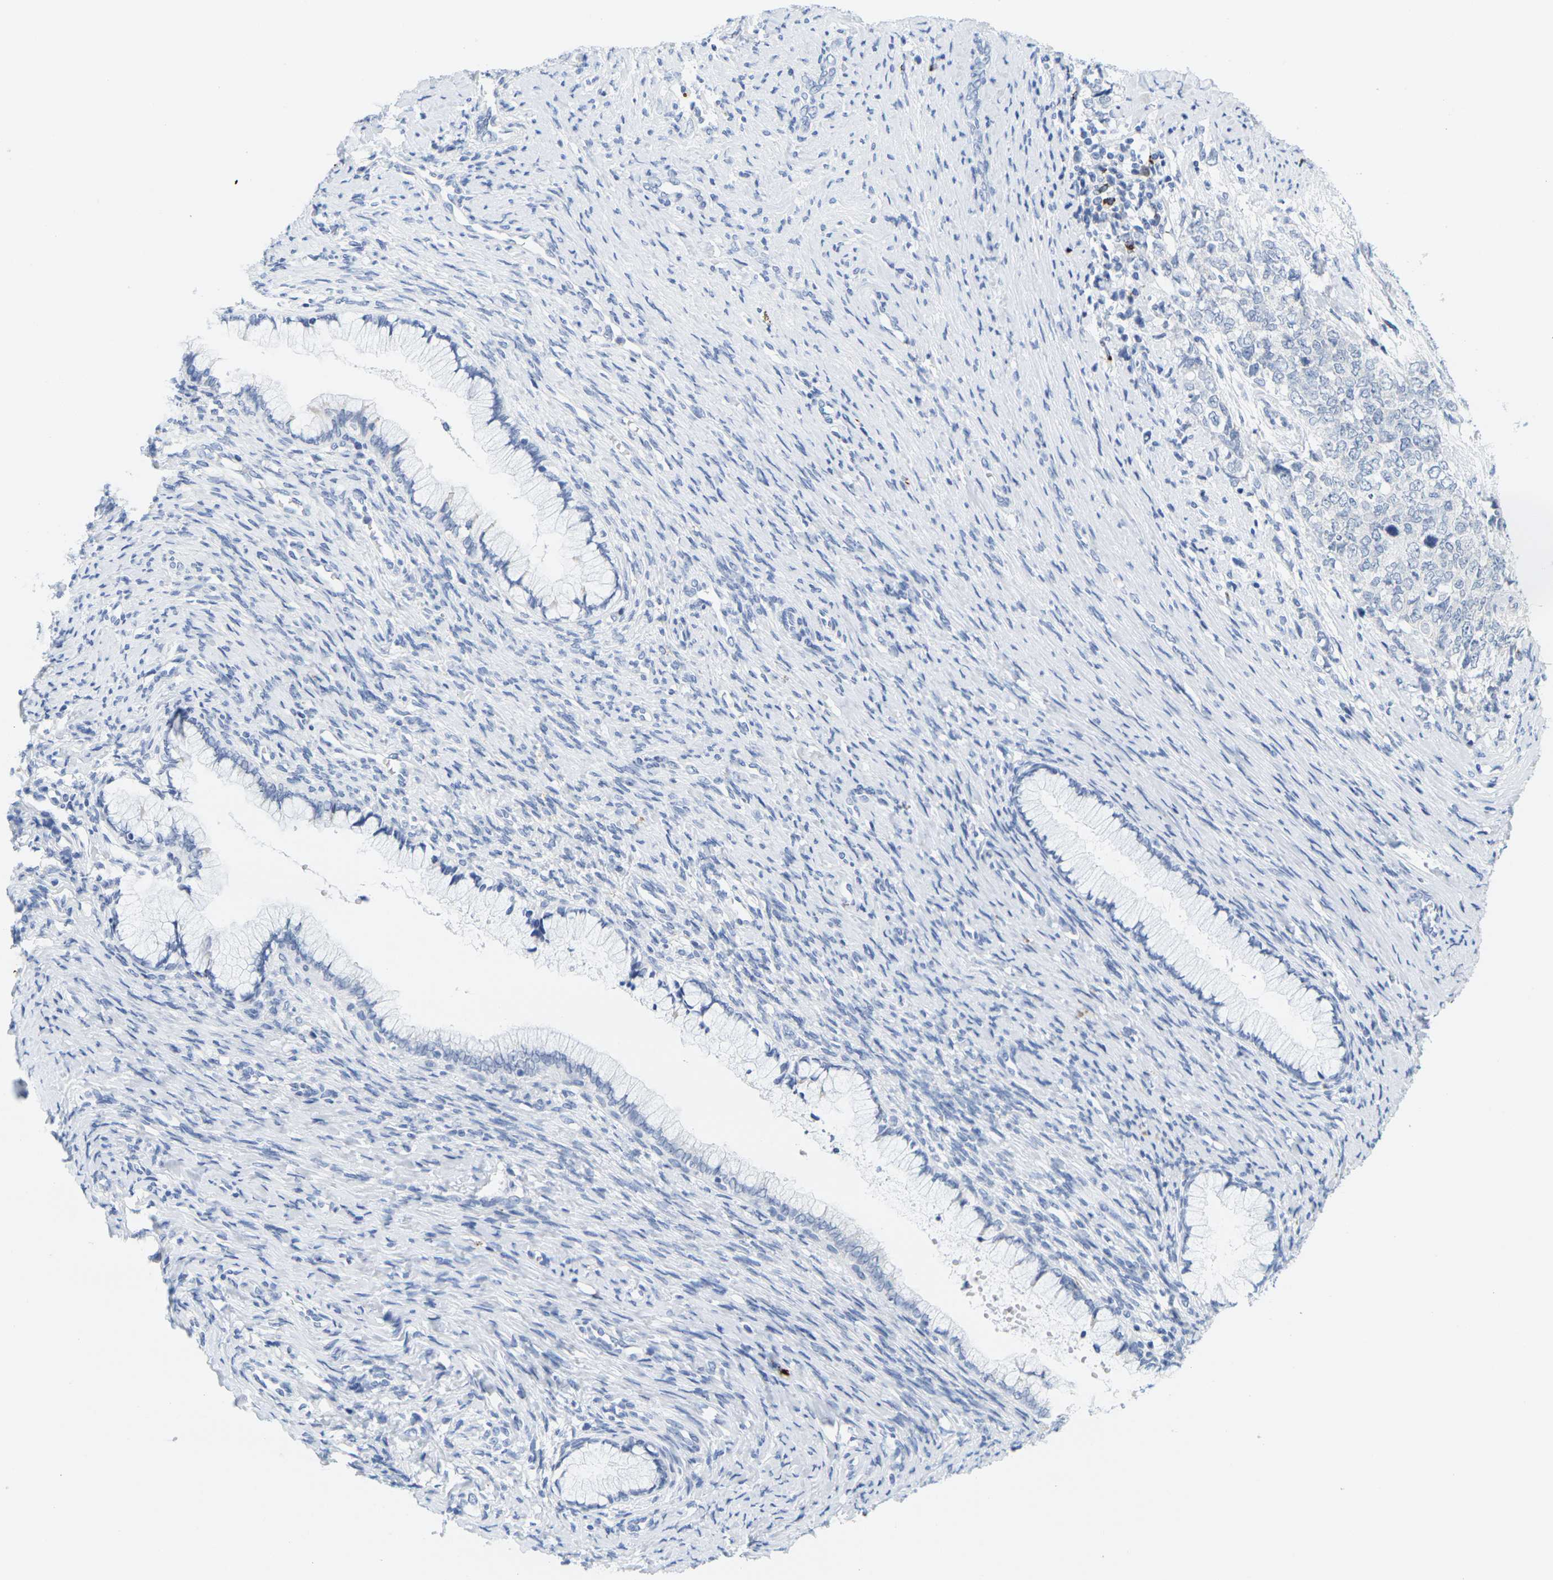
{"staining": {"intensity": "negative", "quantity": "none", "location": "none"}, "tissue": "cervical cancer", "cell_type": "Tumor cells", "image_type": "cancer", "snomed": [{"axis": "morphology", "description": "Squamous cell carcinoma, NOS"}, {"axis": "topography", "description": "Cervix"}], "caption": "This is a image of immunohistochemistry staining of cervical cancer (squamous cell carcinoma), which shows no expression in tumor cells.", "gene": "HLA-DOB", "patient": {"sex": "female", "age": 63}}